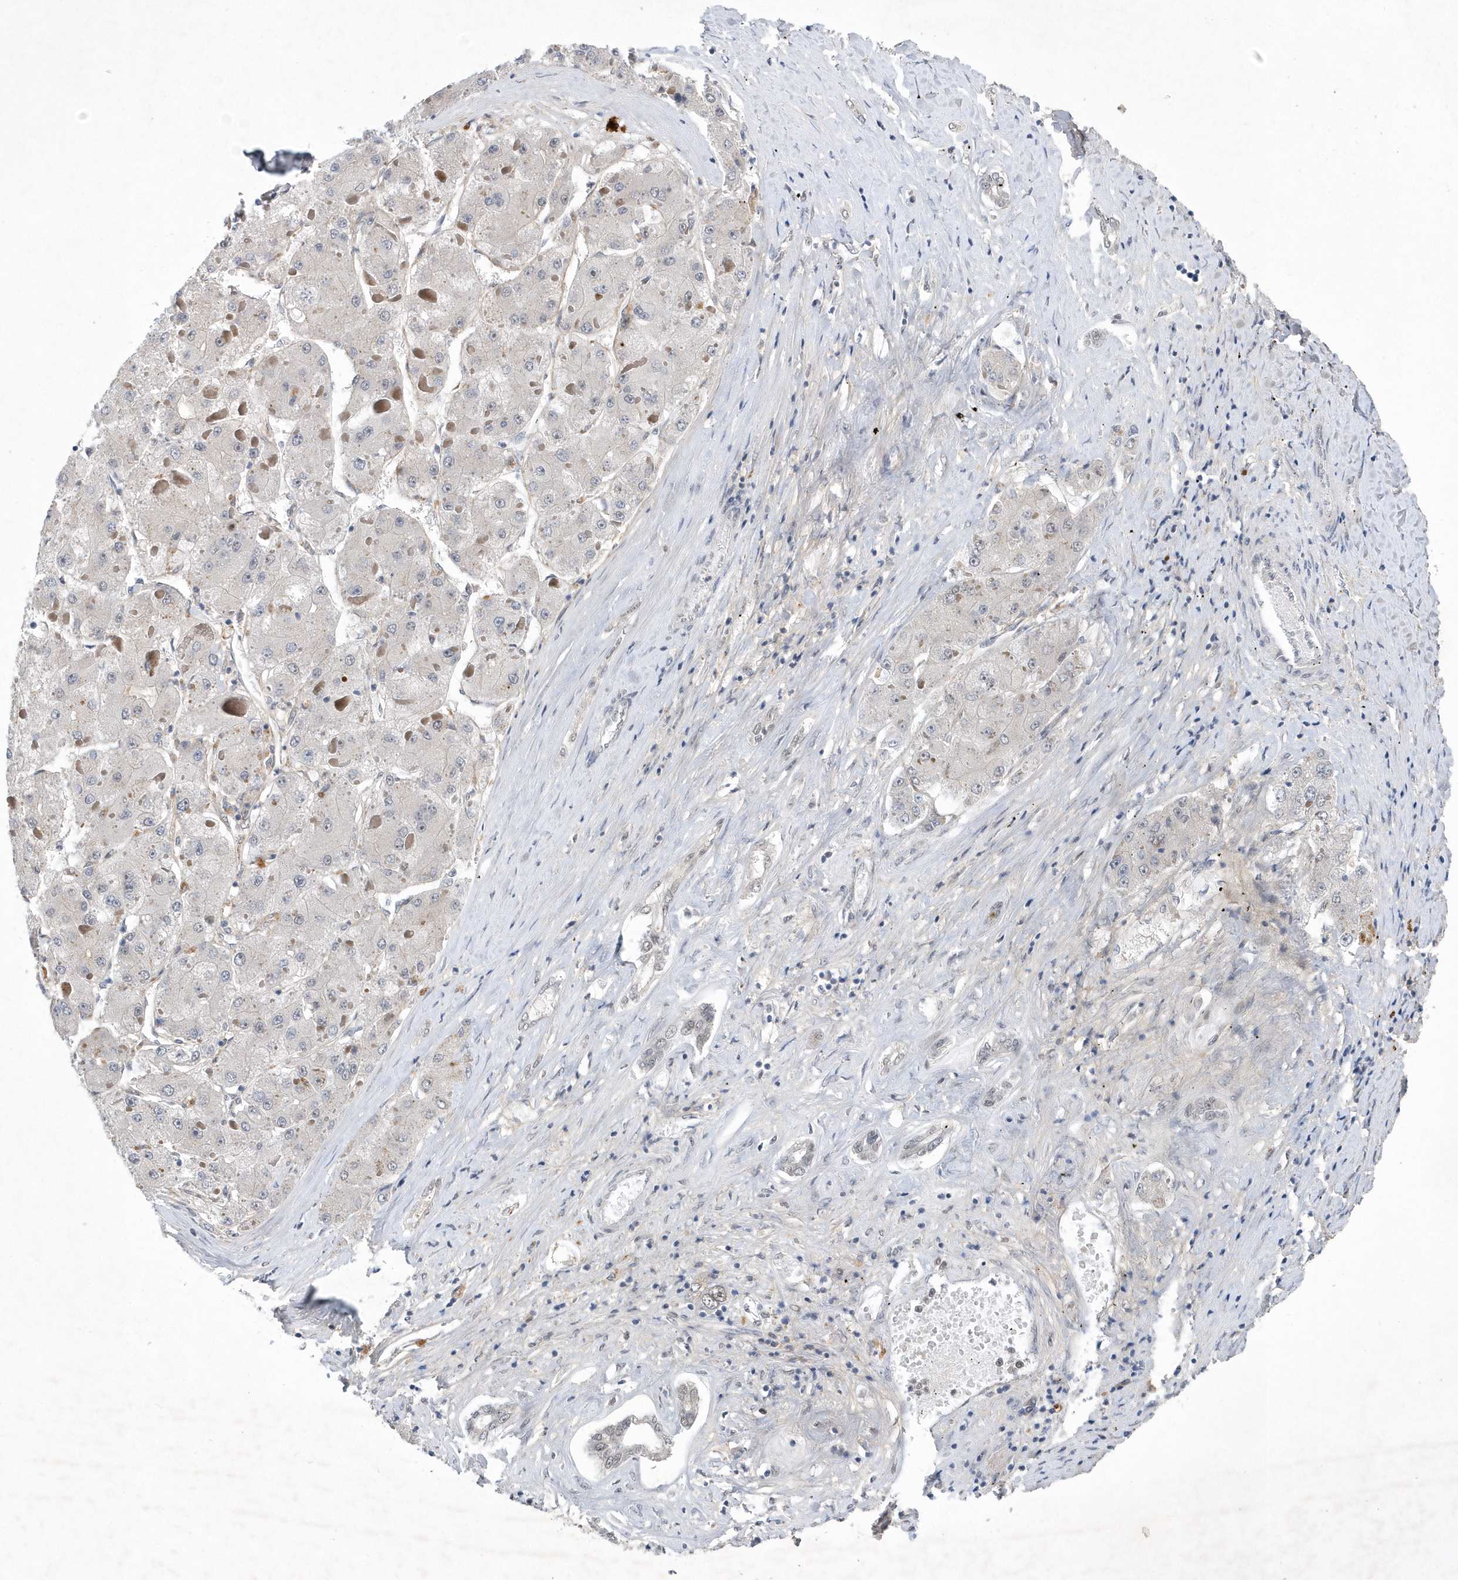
{"staining": {"intensity": "negative", "quantity": "none", "location": "none"}, "tissue": "liver cancer", "cell_type": "Tumor cells", "image_type": "cancer", "snomed": [{"axis": "morphology", "description": "Carcinoma, Hepatocellular, NOS"}, {"axis": "topography", "description": "Liver"}], "caption": "Tumor cells show no significant staining in liver hepatocellular carcinoma.", "gene": "FAM217A", "patient": {"sex": "female", "age": 73}}